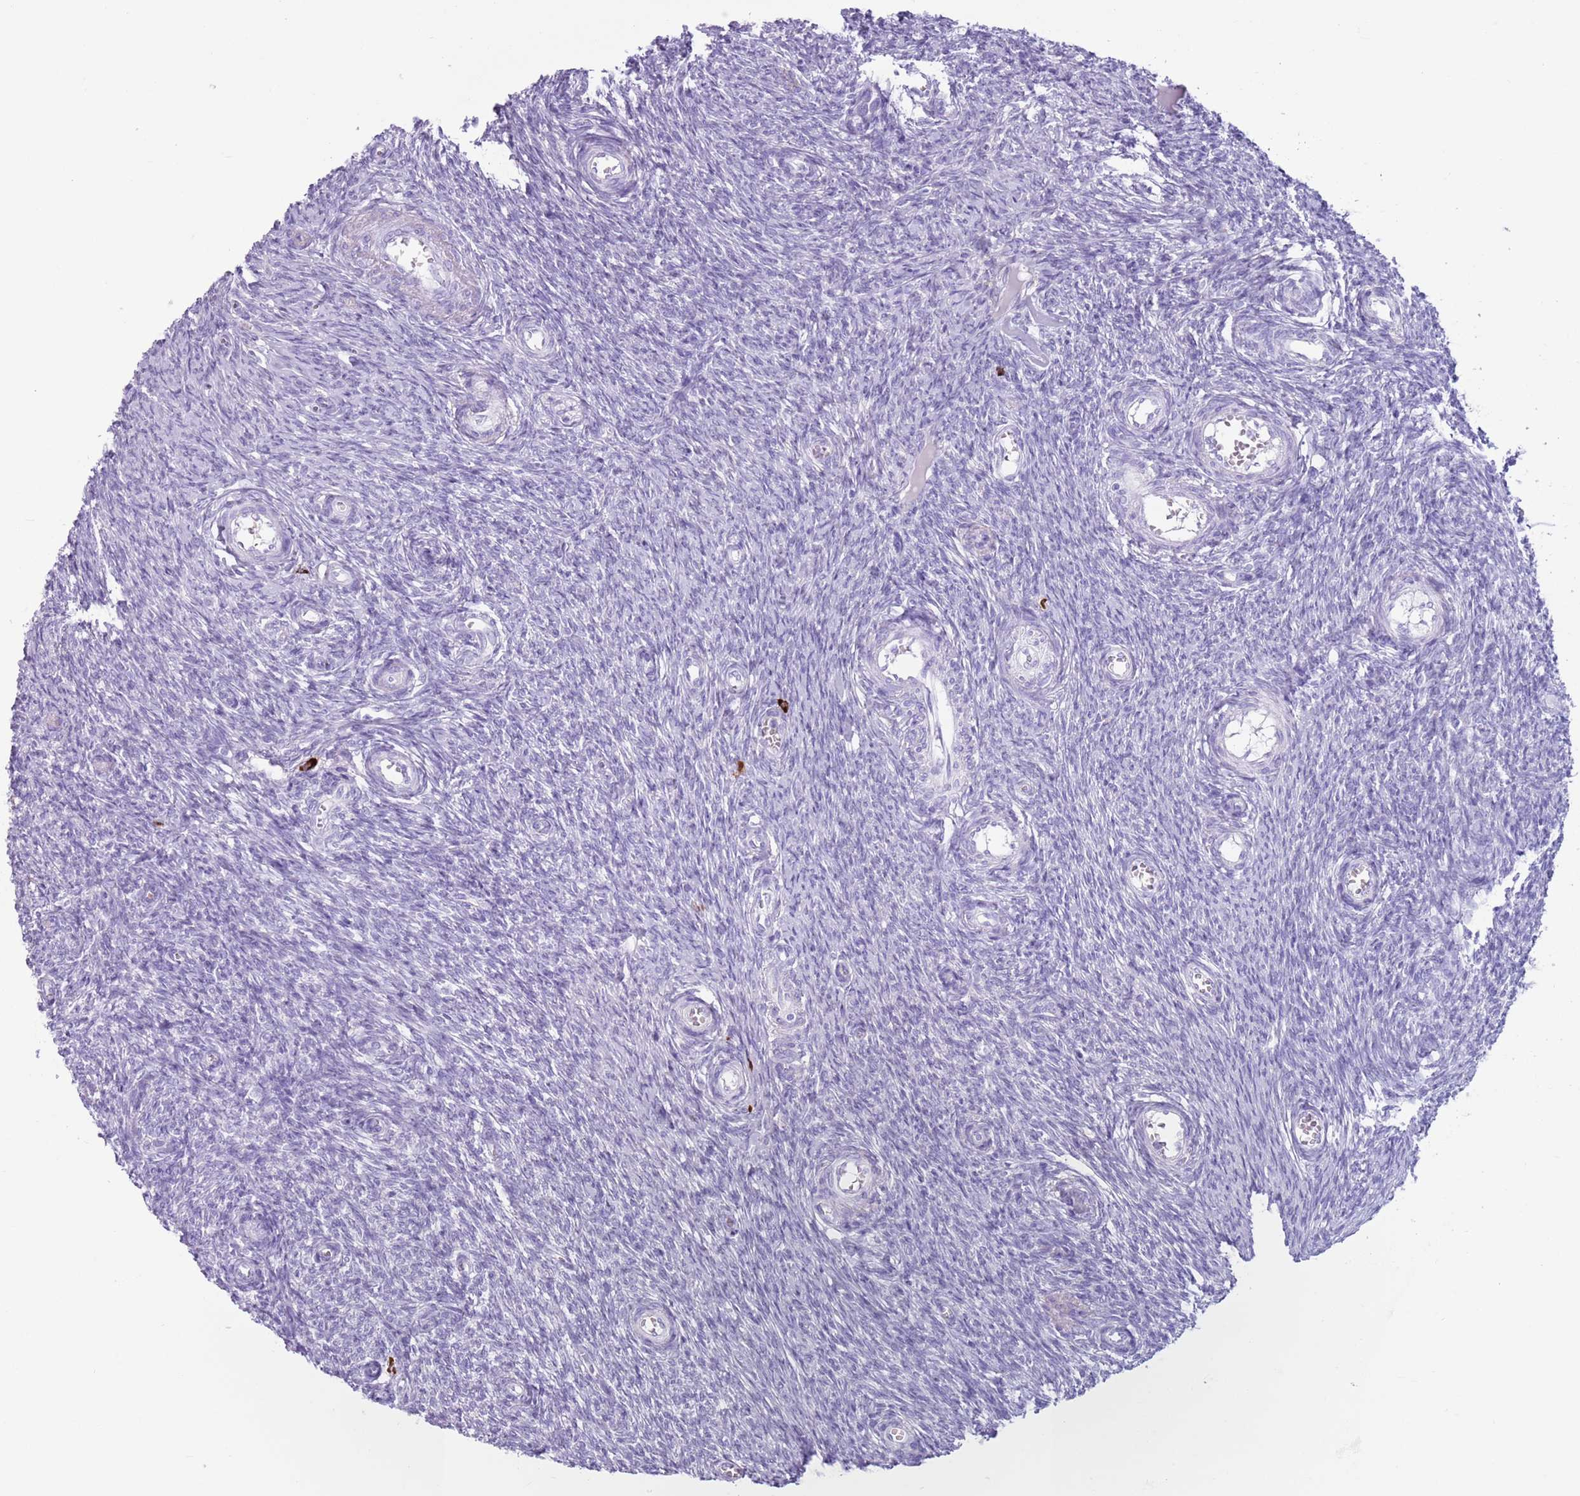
{"staining": {"intensity": "negative", "quantity": "none", "location": "none"}, "tissue": "ovary", "cell_type": "Ovarian stroma cells", "image_type": "normal", "snomed": [{"axis": "morphology", "description": "Normal tissue, NOS"}, {"axis": "topography", "description": "Ovary"}], "caption": "Immunohistochemistry image of normal human ovary stained for a protein (brown), which exhibits no positivity in ovarian stroma cells. (Immunohistochemistry (ihc), brightfield microscopy, high magnification).", "gene": "ENSG00000263020", "patient": {"sex": "female", "age": 44}}